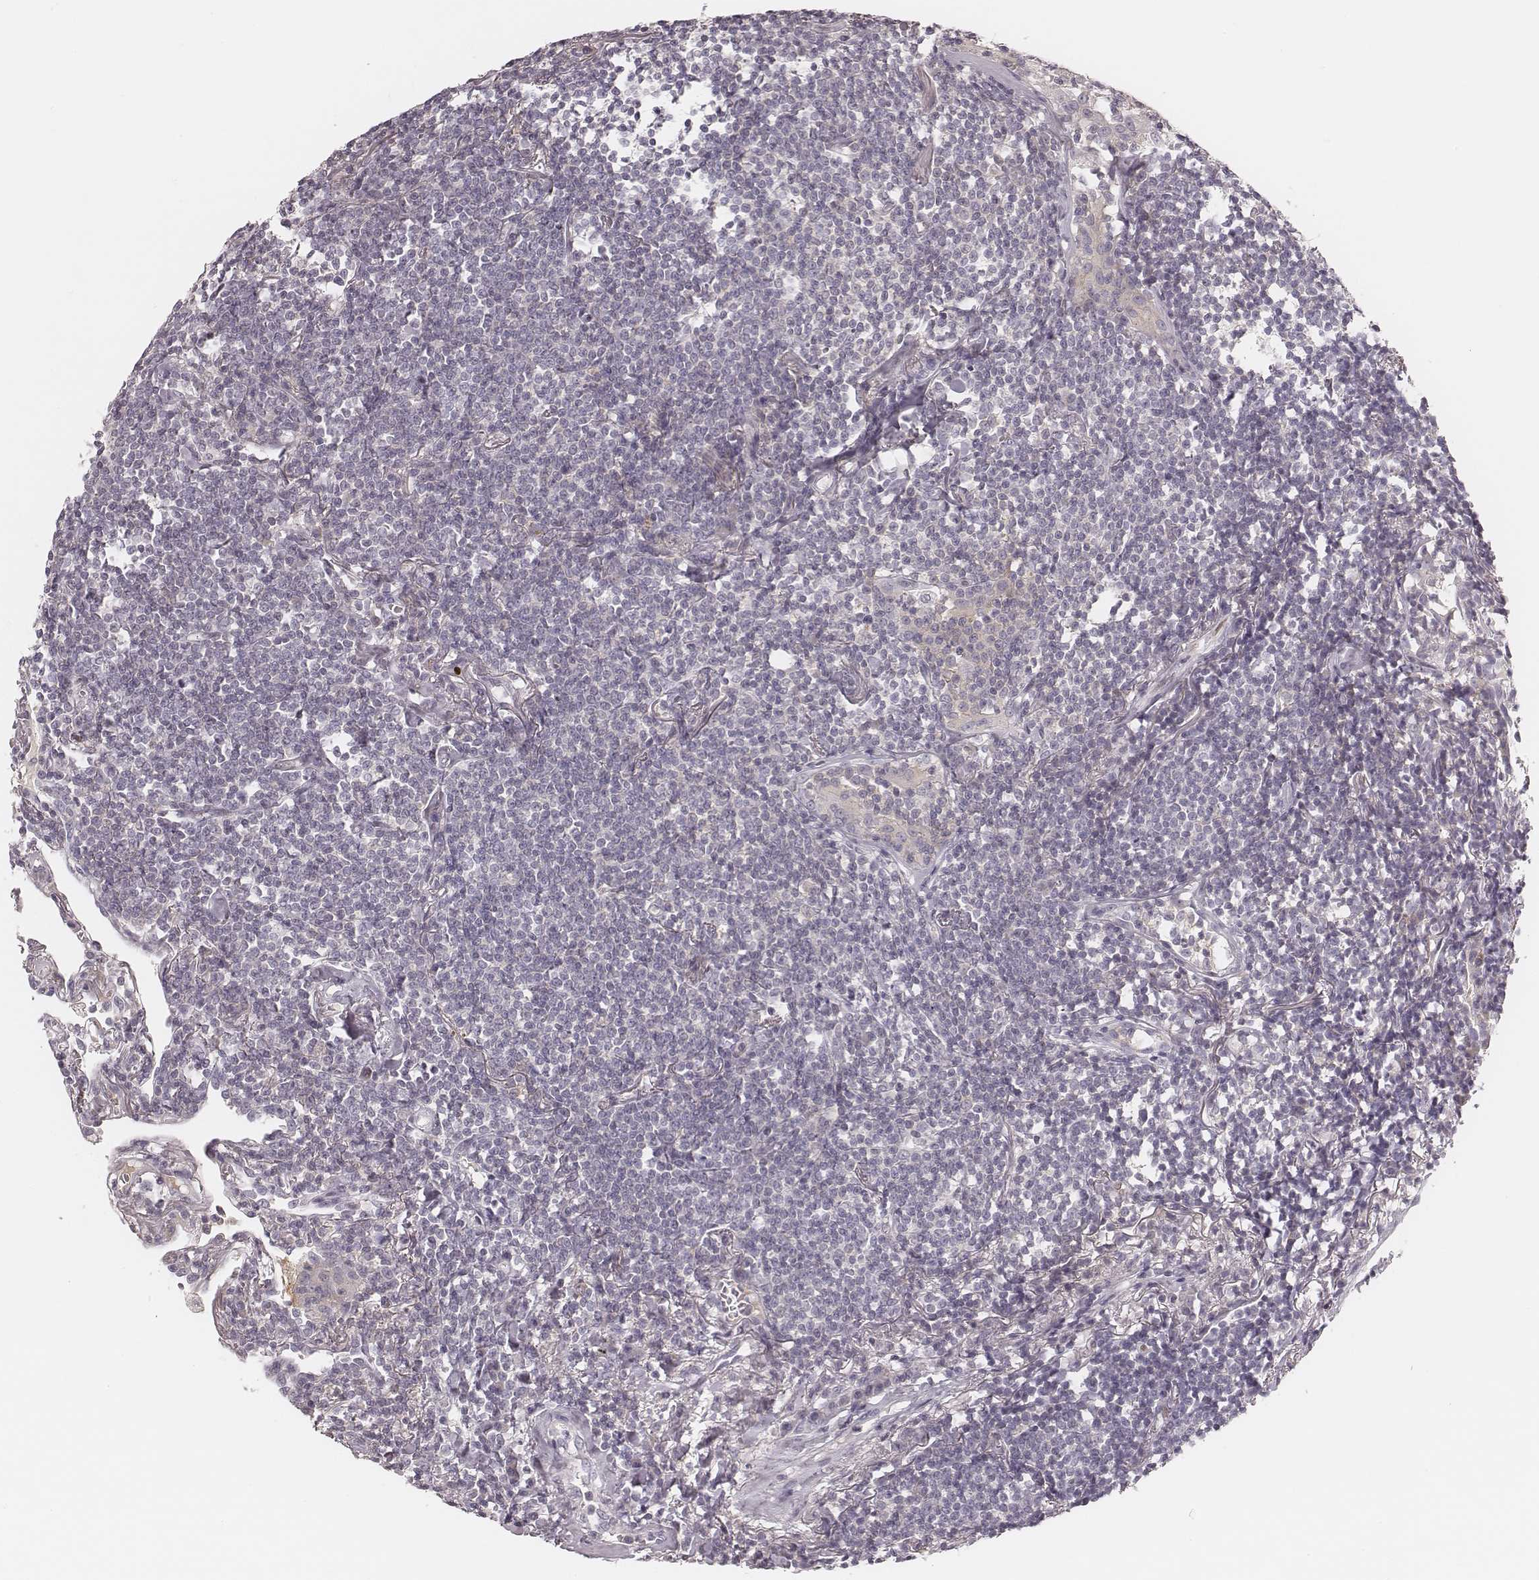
{"staining": {"intensity": "negative", "quantity": "none", "location": "none"}, "tissue": "lymphoma", "cell_type": "Tumor cells", "image_type": "cancer", "snomed": [{"axis": "morphology", "description": "Malignant lymphoma, non-Hodgkin's type, Low grade"}, {"axis": "topography", "description": "Lung"}], "caption": "There is no significant staining in tumor cells of malignant lymphoma, non-Hodgkin's type (low-grade).", "gene": "MSX1", "patient": {"sex": "female", "age": 71}}